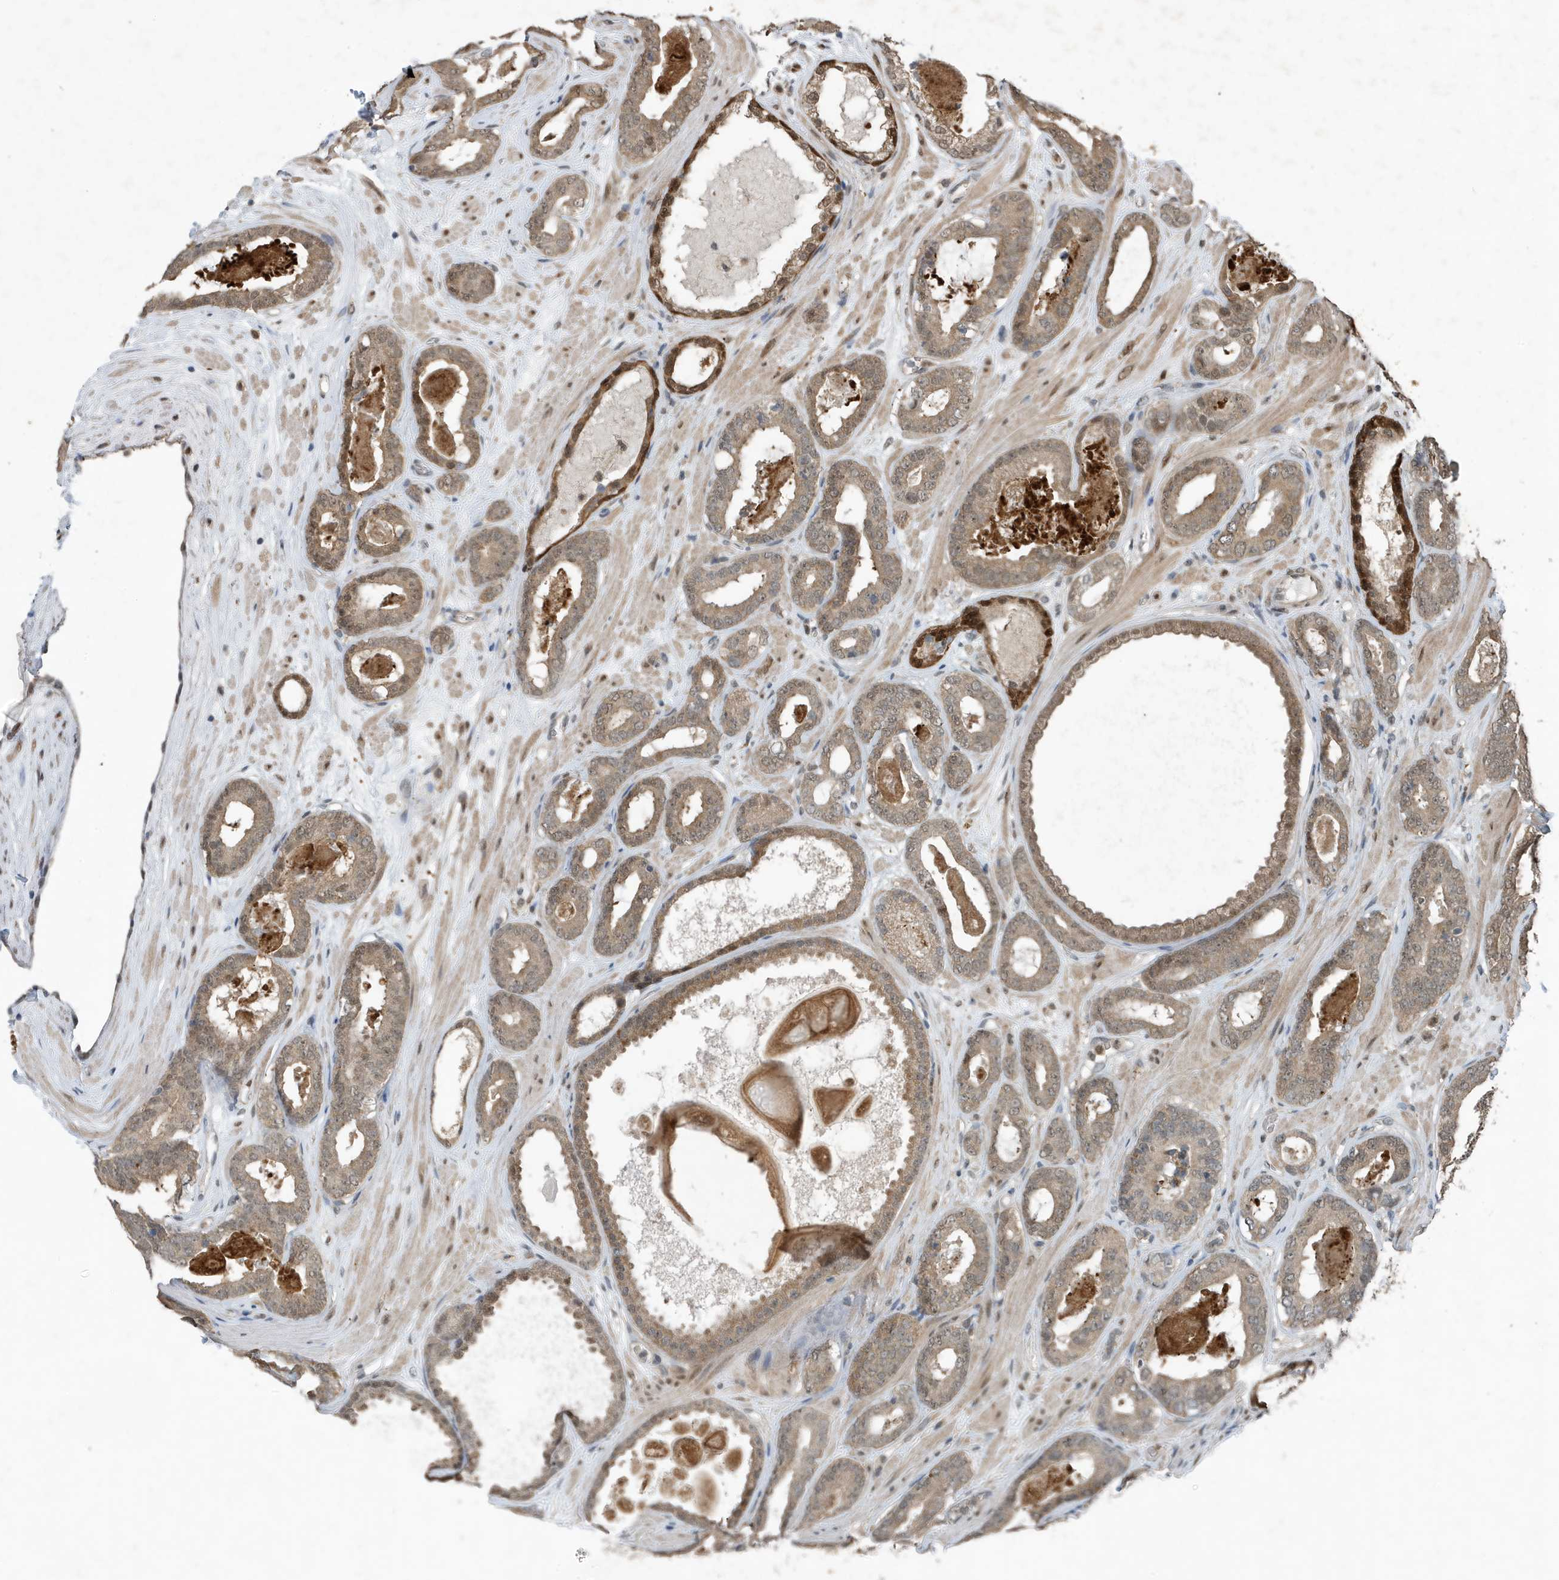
{"staining": {"intensity": "moderate", "quantity": "25%-75%", "location": "cytoplasmic/membranous,nuclear"}, "tissue": "prostate cancer", "cell_type": "Tumor cells", "image_type": "cancer", "snomed": [{"axis": "morphology", "description": "Adenocarcinoma, High grade"}, {"axis": "topography", "description": "Prostate"}], "caption": "Prostate cancer stained with a brown dye shows moderate cytoplasmic/membranous and nuclear positive expression in approximately 25%-75% of tumor cells.", "gene": "HSPA1A", "patient": {"sex": "male", "age": 60}}